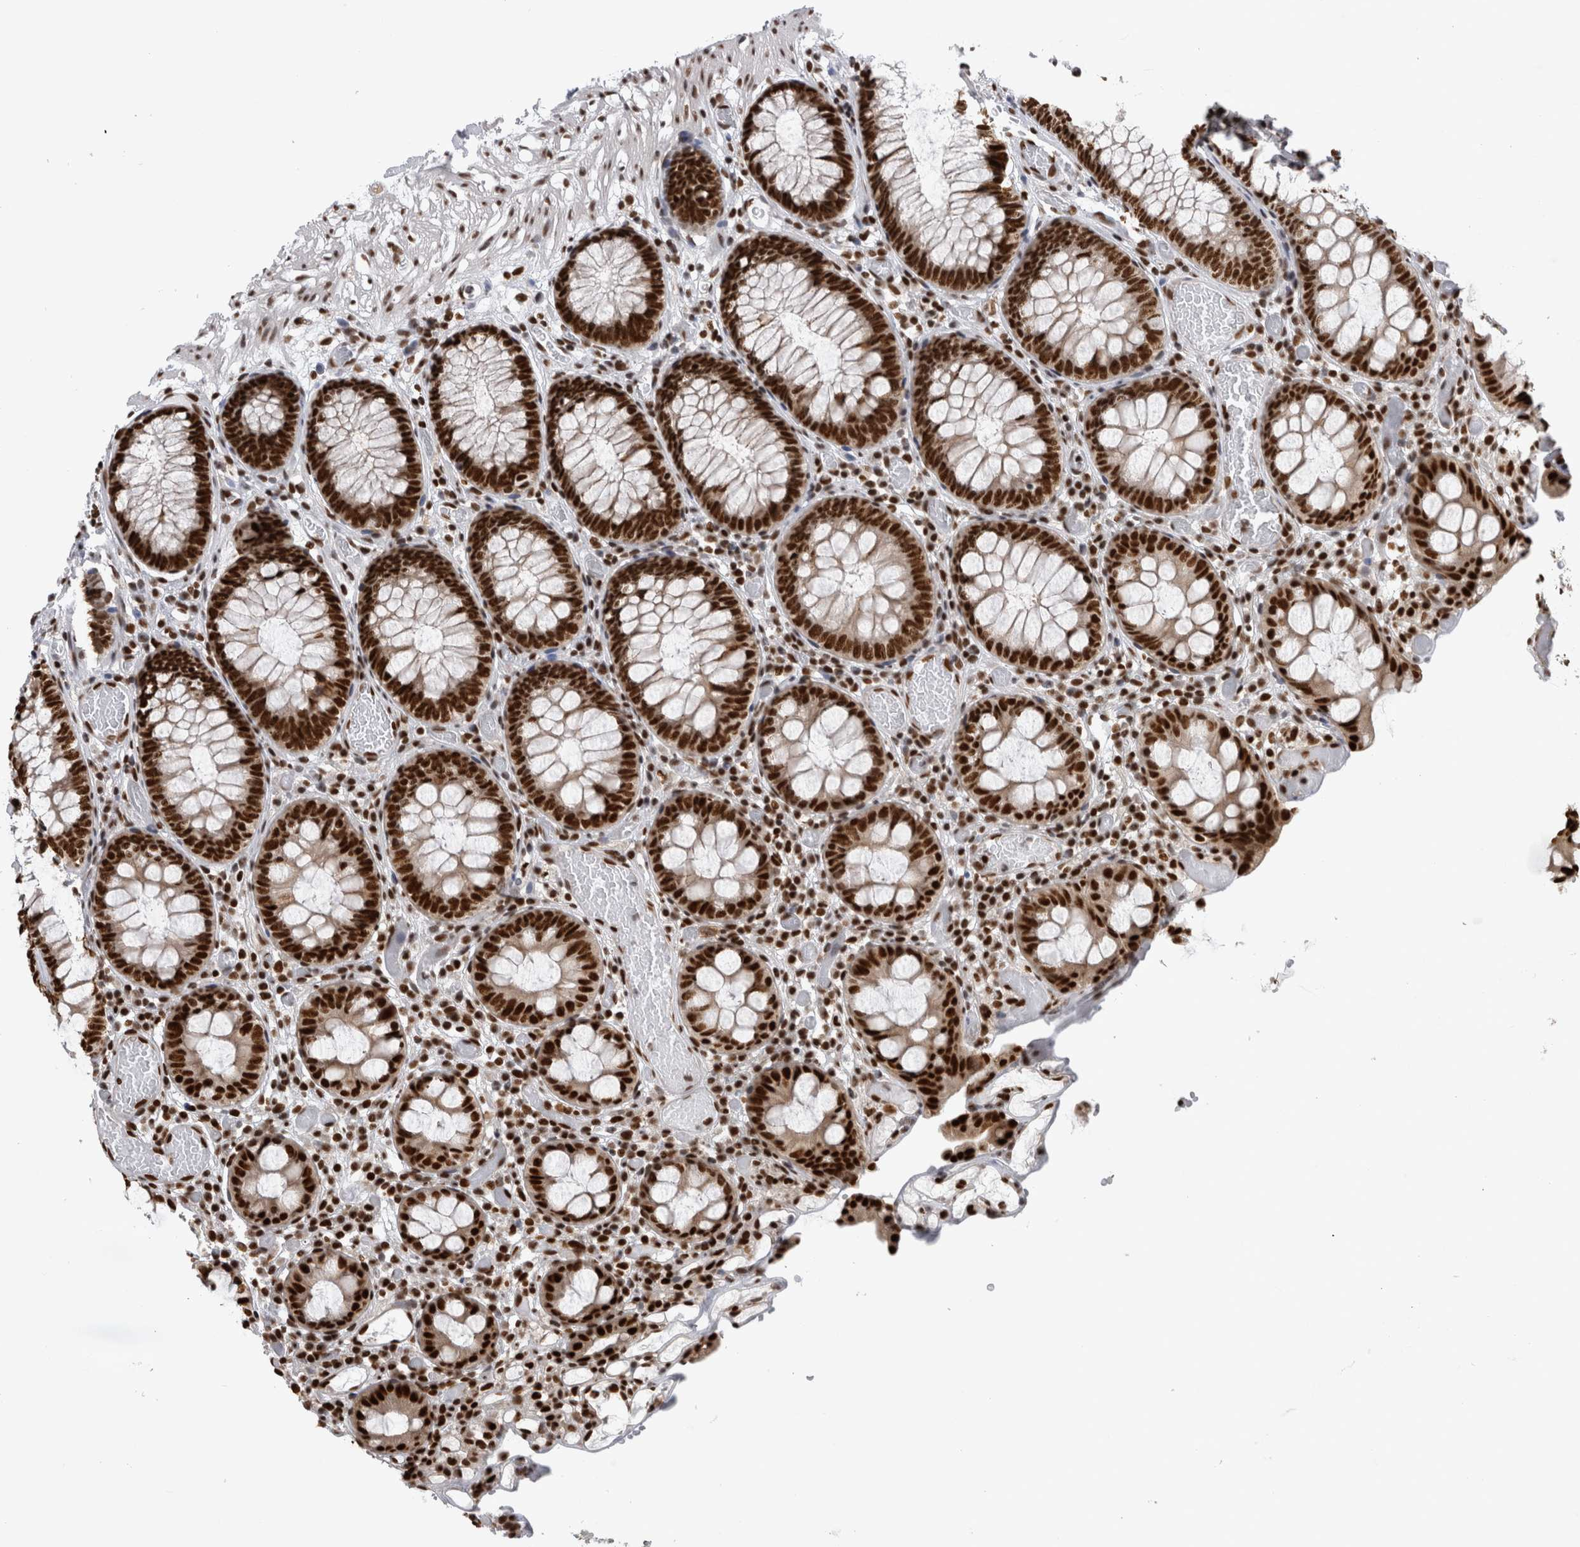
{"staining": {"intensity": "strong", "quantity": ">75%", "location": "nuclear"}, "tissue": "colon", "cell_type": "Endothelial cells", "image_type": "normal", "snomed": [{"axis": "morphology", "description": "Normal tissue, NOS"}, {"axis": "topography", "description": "Colon"}], "caption": "Protein staining of benign colon shows strong nuclear staining in approximately >75% of endothelial cells.", "gene": "ZSCAN2", "patient": {"sex": "male", "age": 14}}